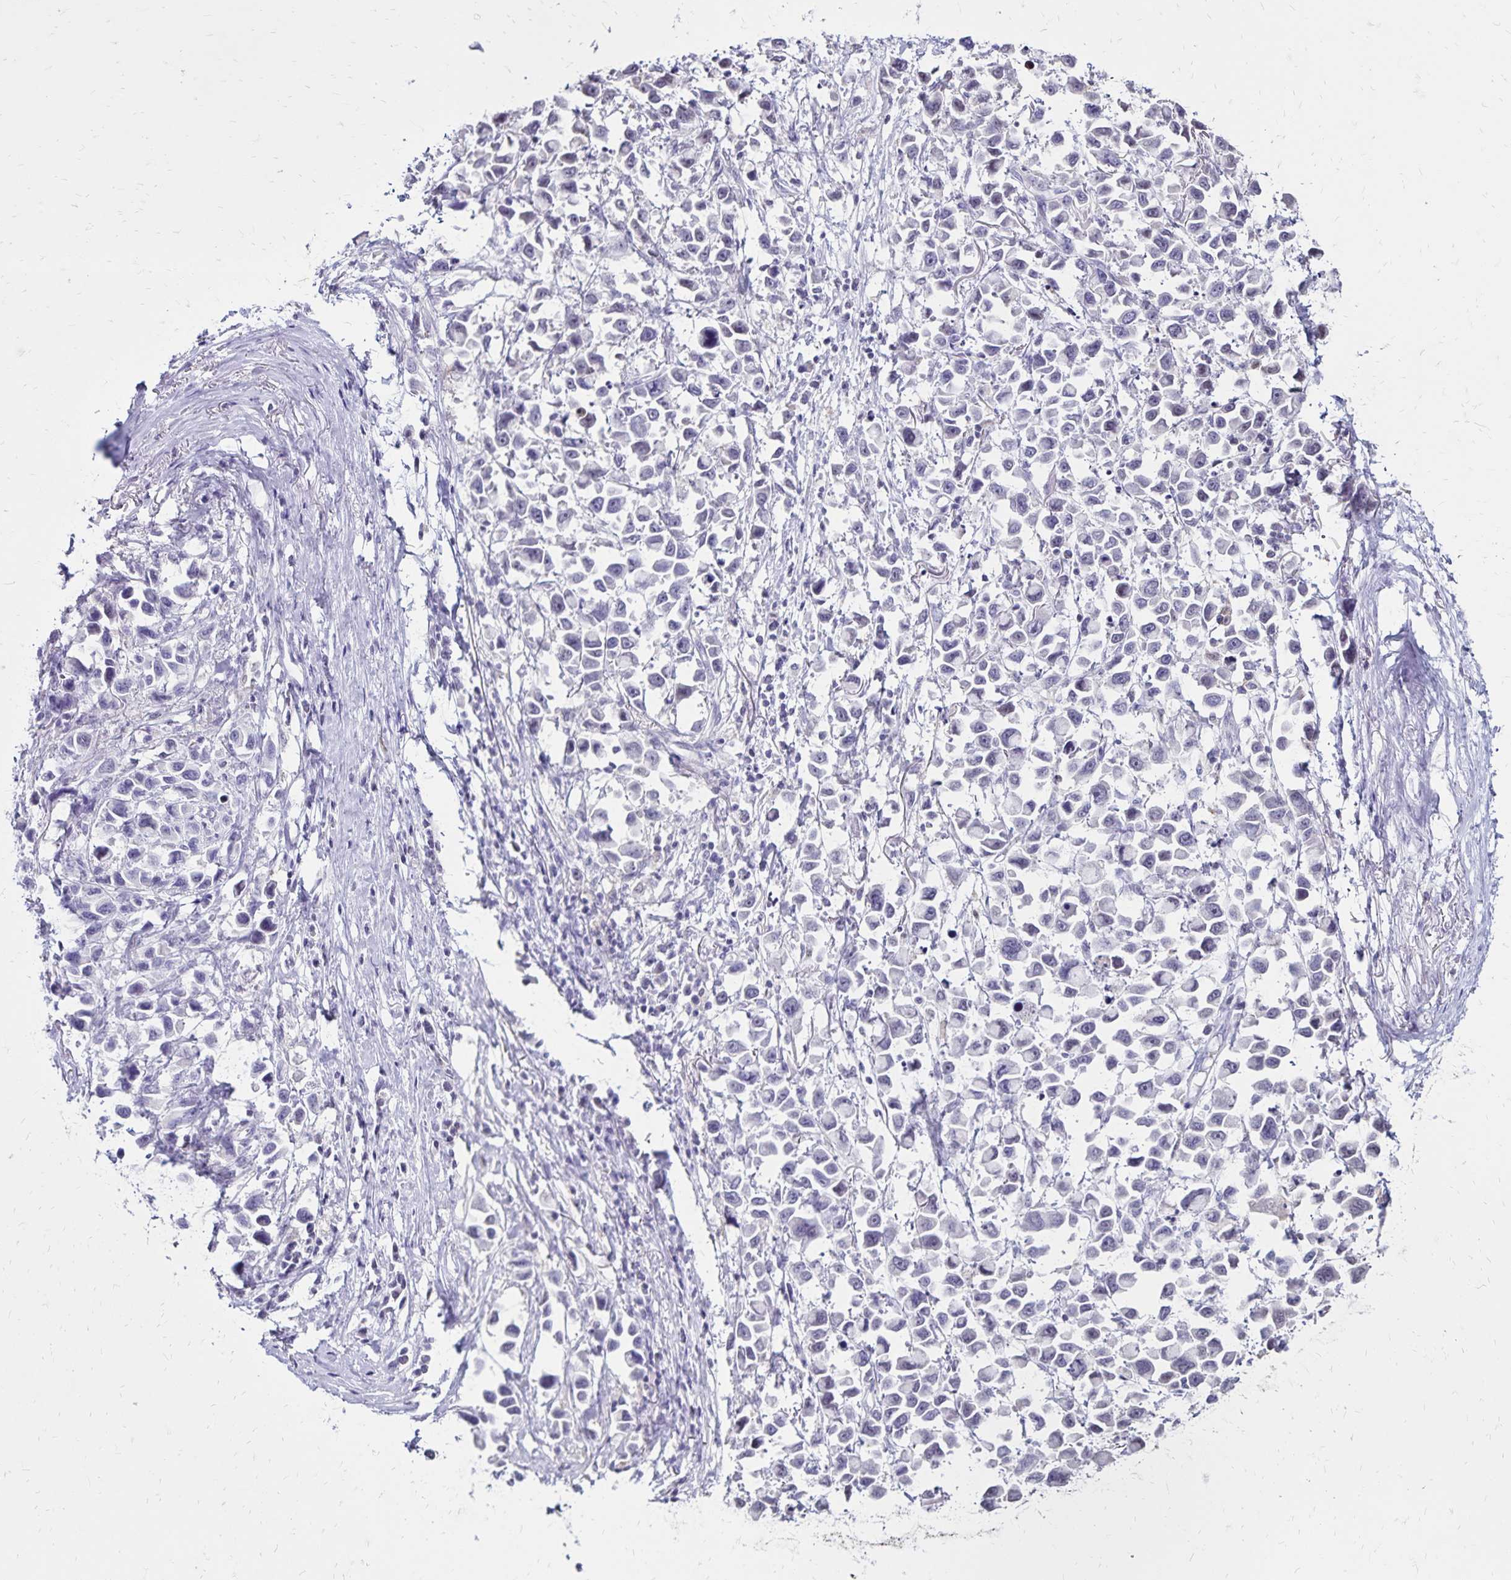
{"staining": {"intensity": "negative", "quantity": "none", "location": "none"}, "tissue": "stomach cancer", "cell_type": "Tumor cells", "image_type": "cancer", "snomed": [{"axis": "morphology", "description": "Adenocarcinoma, NOS"}, {"axis": "topography", "description": "Stomach"}], "caption": "A micrograph of adenocarcinoma (stomach) stained for a protein displays no brown staining in tumor cells.", "gene": "SH3GL3", "patient": {"sex": "female", "age": 81}}